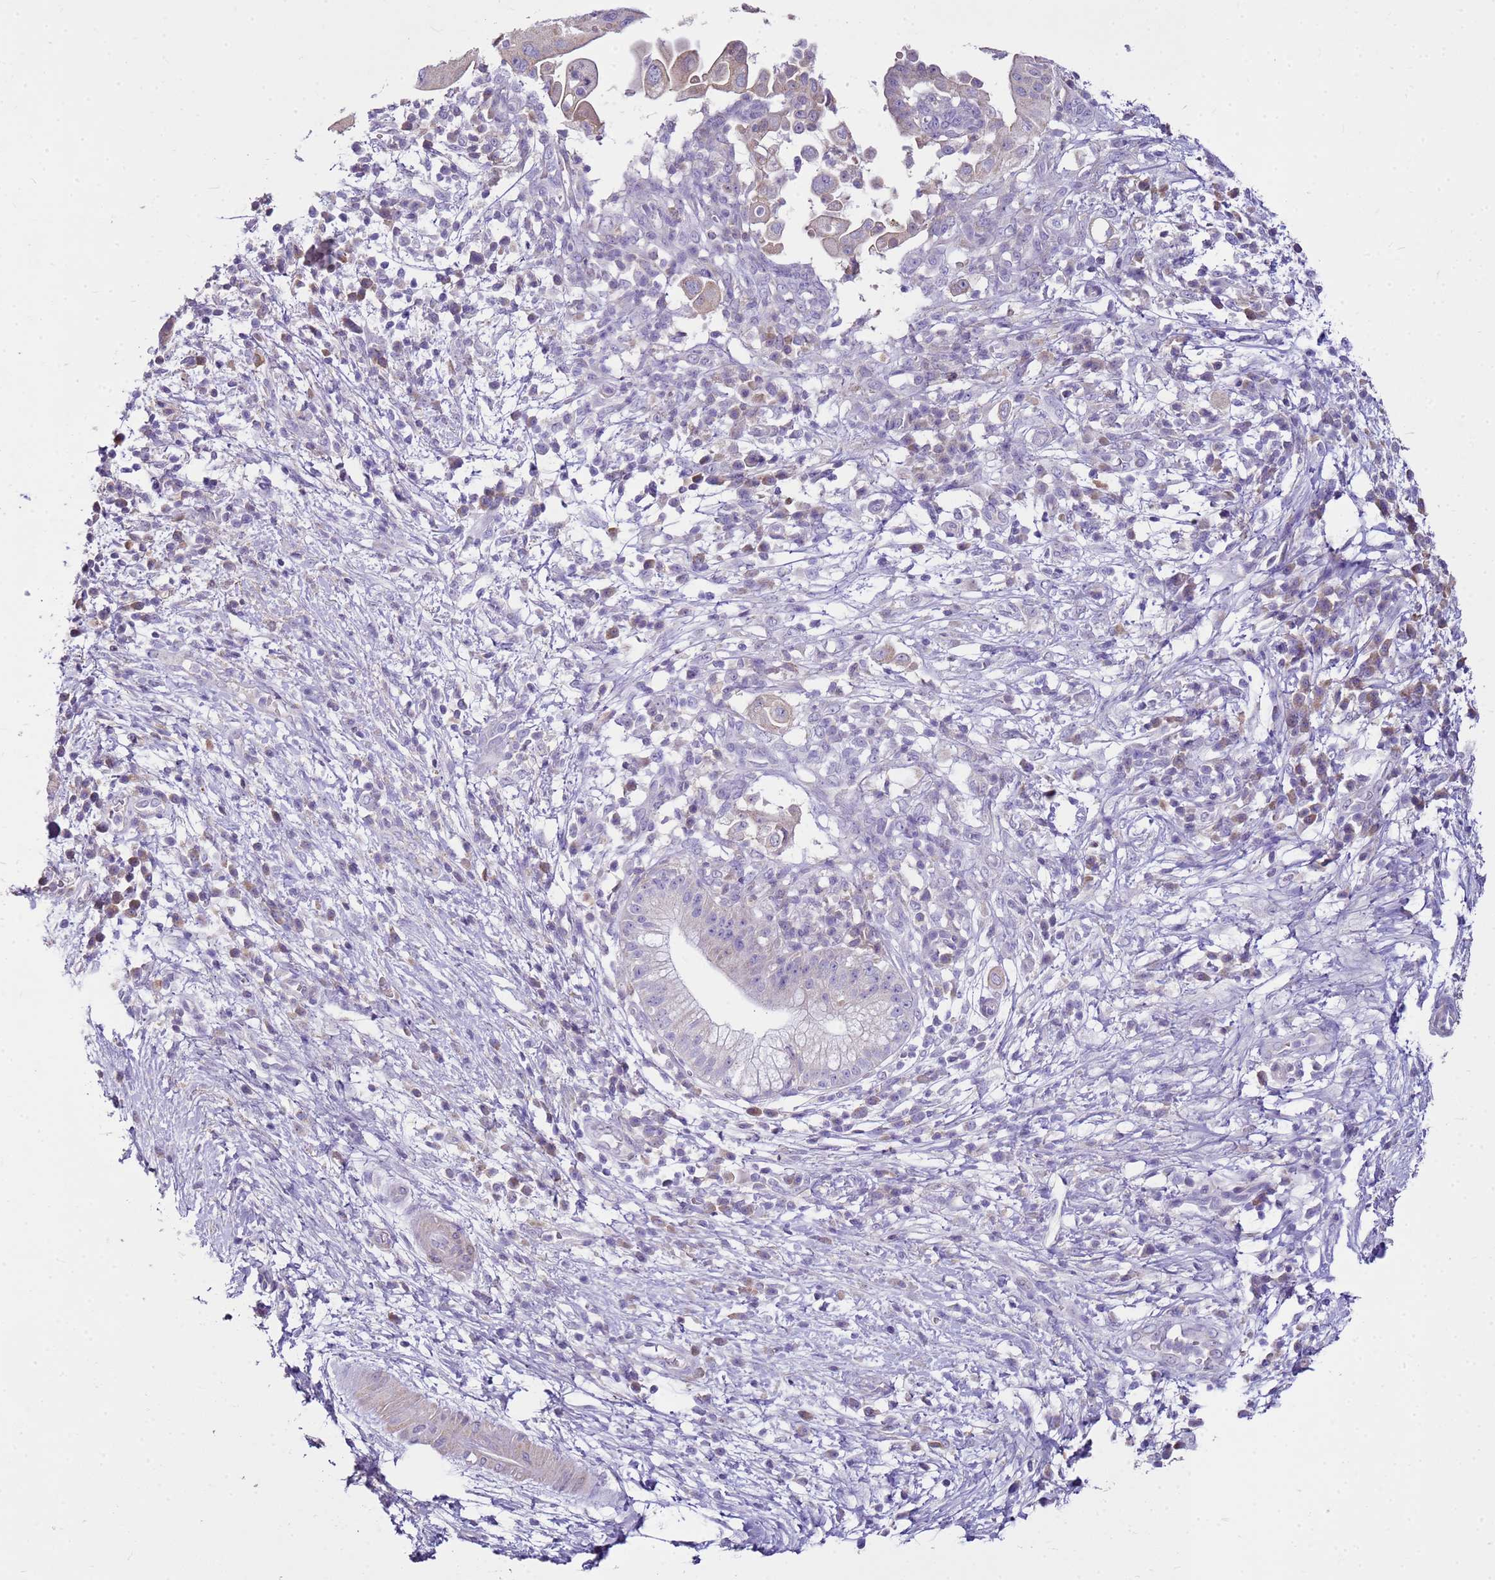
{"staining": {"intensity": "negative", "quantity": "none", "location": "none"}, "tissue": "pancreatic cancer", "cell_type": "Tumor cells", "image_type": "cancer", "snomed": [{"axis": "morphology", "description": "Adenocarcinoma, NOS"}, {"axis": "topography", "description": "Pancreas"}], "caption": "Image shows no significant protein staining in tumor cells of pancreatic cancer (adenocarcinoma).", "gene": "FABP2", "patient": {"sex": "male", "age": 68}}